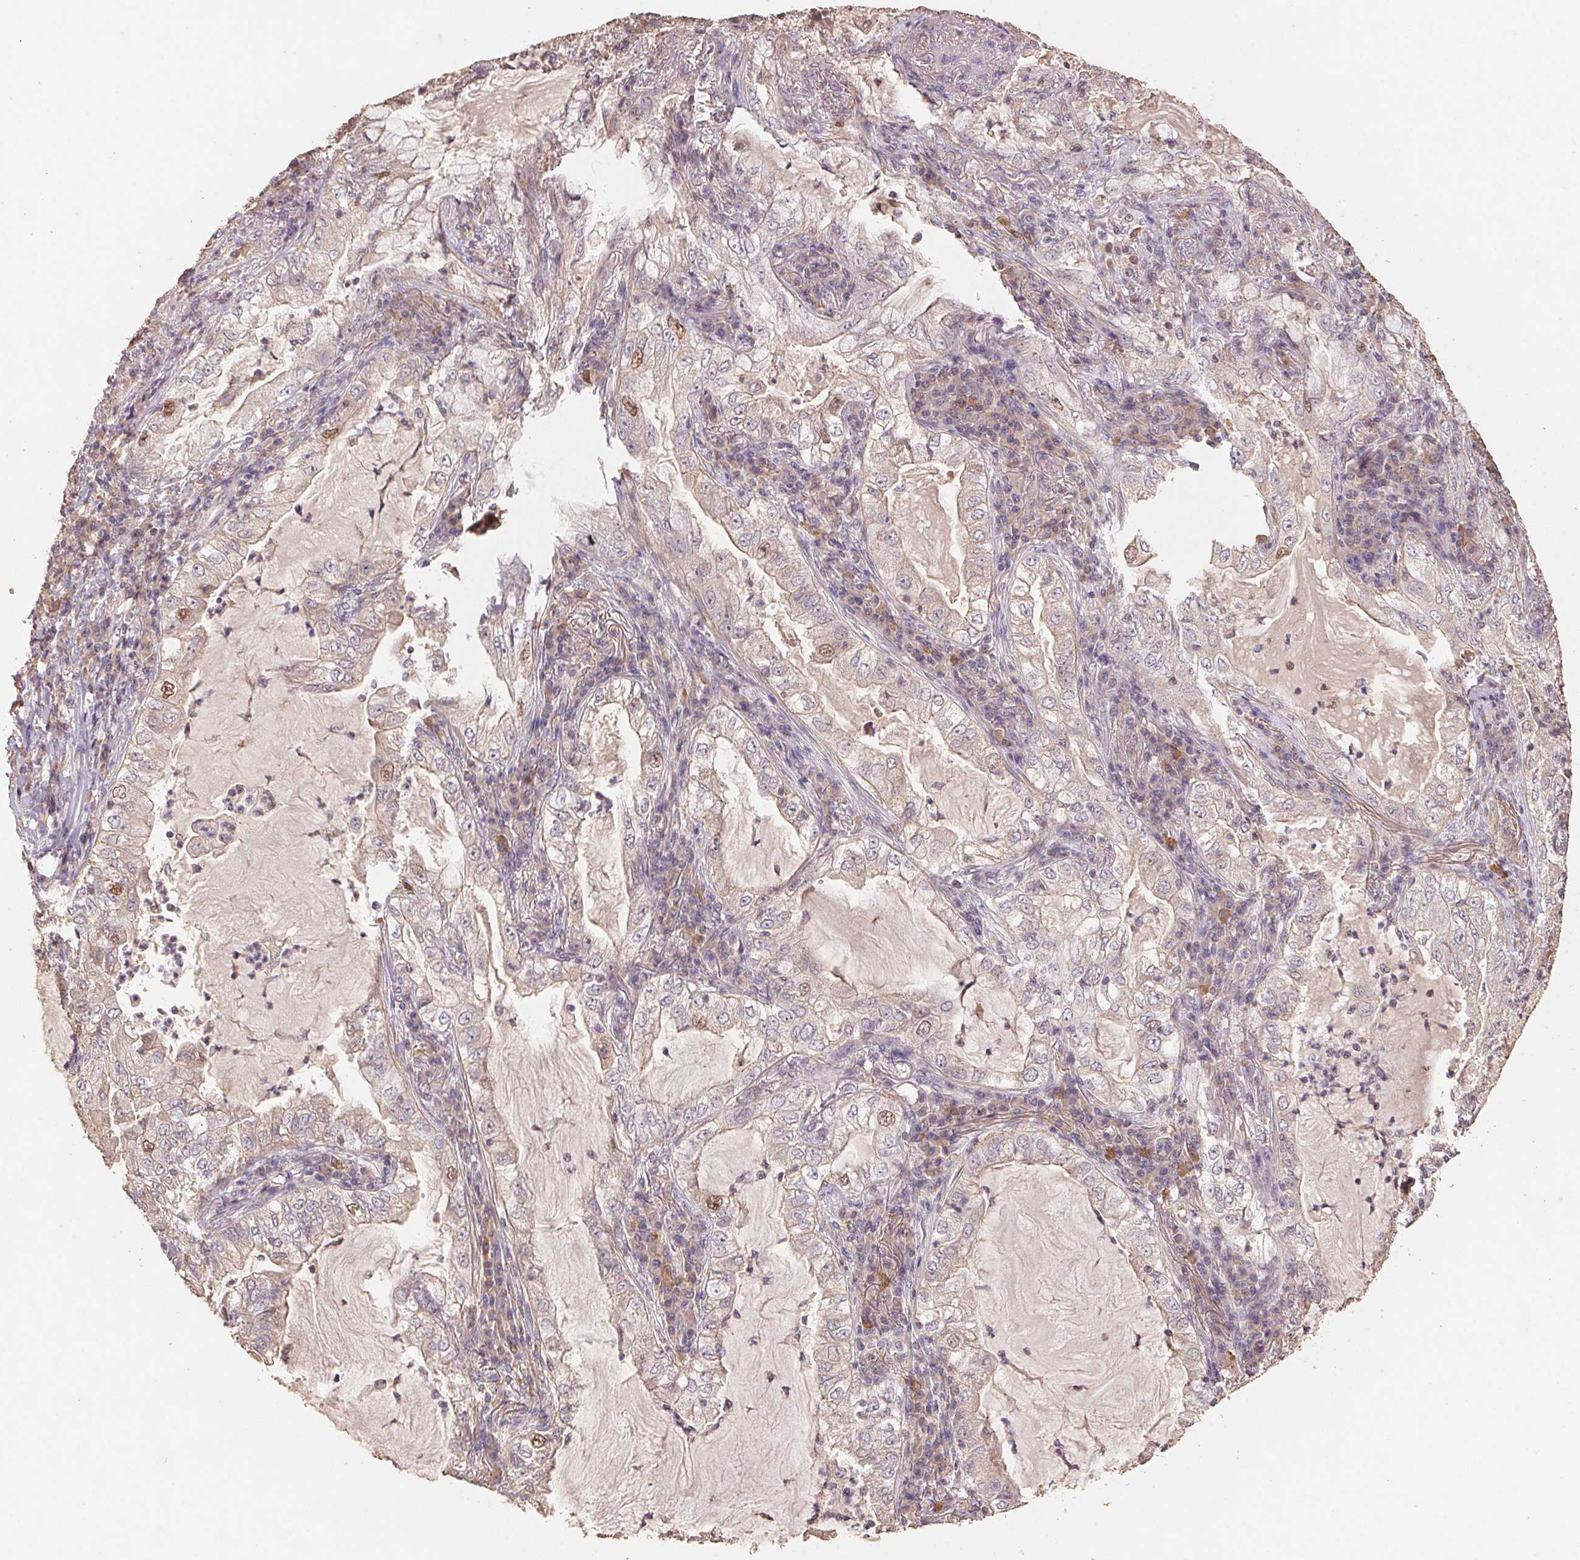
{"staining": {"intensity": "moderate", "quantity": "<25%", "location": "nuclear"}, "tissue": "lung cancer", "cell_type": "Tumor cells", "image_type": "cancer", "snomed": [{"axis": "morphology", "description": "Adenocarcinoma, NOS"}, {"axis": "topography", "description": "Lung"}], "caption": "A brown stain highlights moderate nuclear expression of a protein in lung adenocarcinoma tumor cells. (DAB IHC, brown staining for protein, blue staining for nuclei).", "gene": "CENPF", "patient": {"sex": "female", "age": 73}}